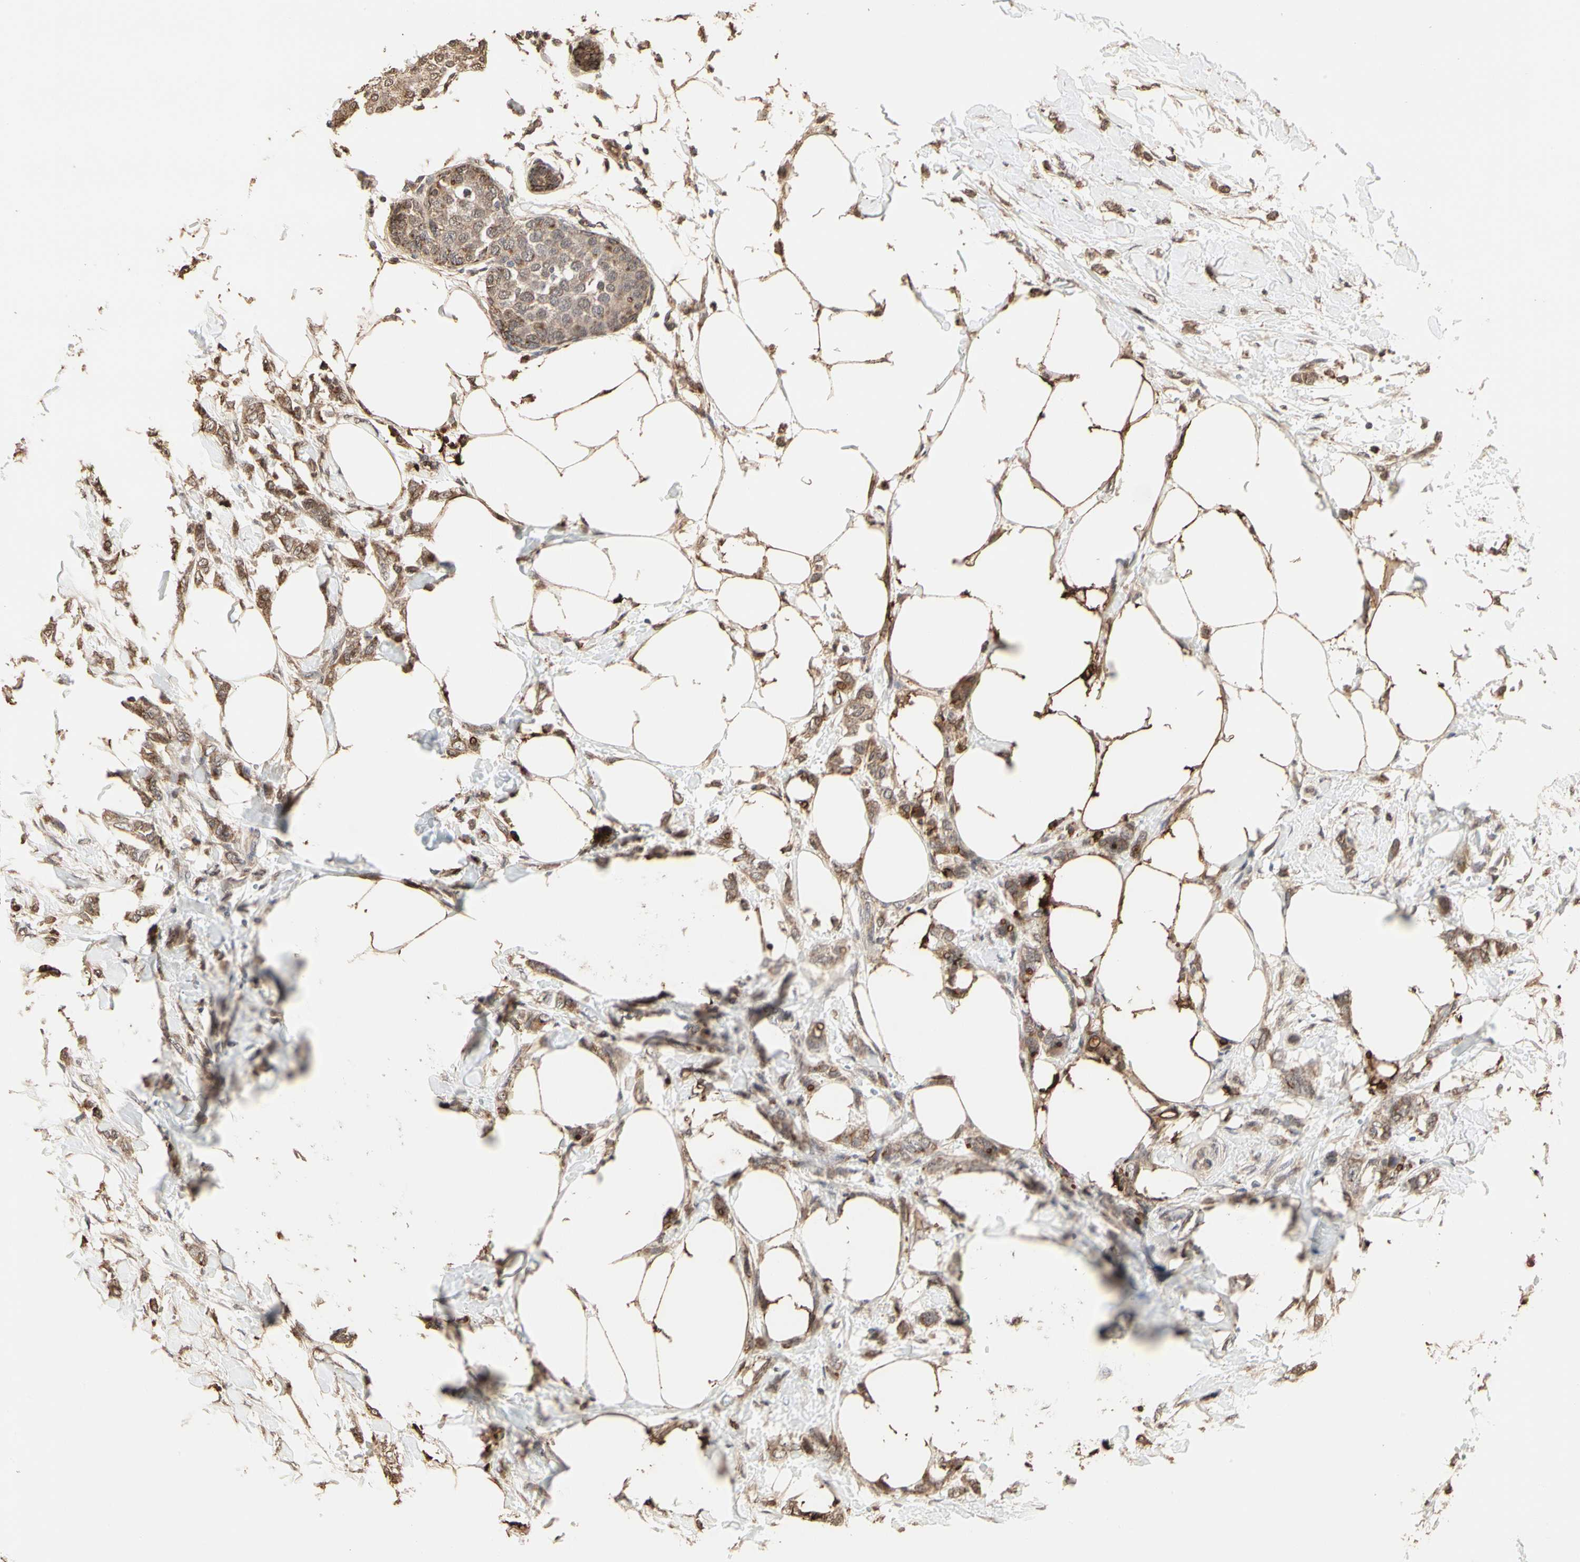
{"staining": {"intensity": "moderate", "quantity": ">75%", "location": "cytoplasmic/membranous"}, "tissue": "breast cancer", "cell_type": "Tumor cells", "image_type": "cancer", "snomed": [{"axis": "morphology", "description": "Lobular carcinoma, in situ"}, {"axis": "morphology", "description": "Lobular carcinoma"}, {"axis": "topography", "description": "Breast"}], "caption": "This micrograph exhibits immunohistochemistry staining of lobular carcinoma in situ (breast), with medium moderate cytoplasmic/membranous positivity in about >75% of tumor cells.", "gene": "TAOK1", "patient": {"sex": "female", "age": 41}}